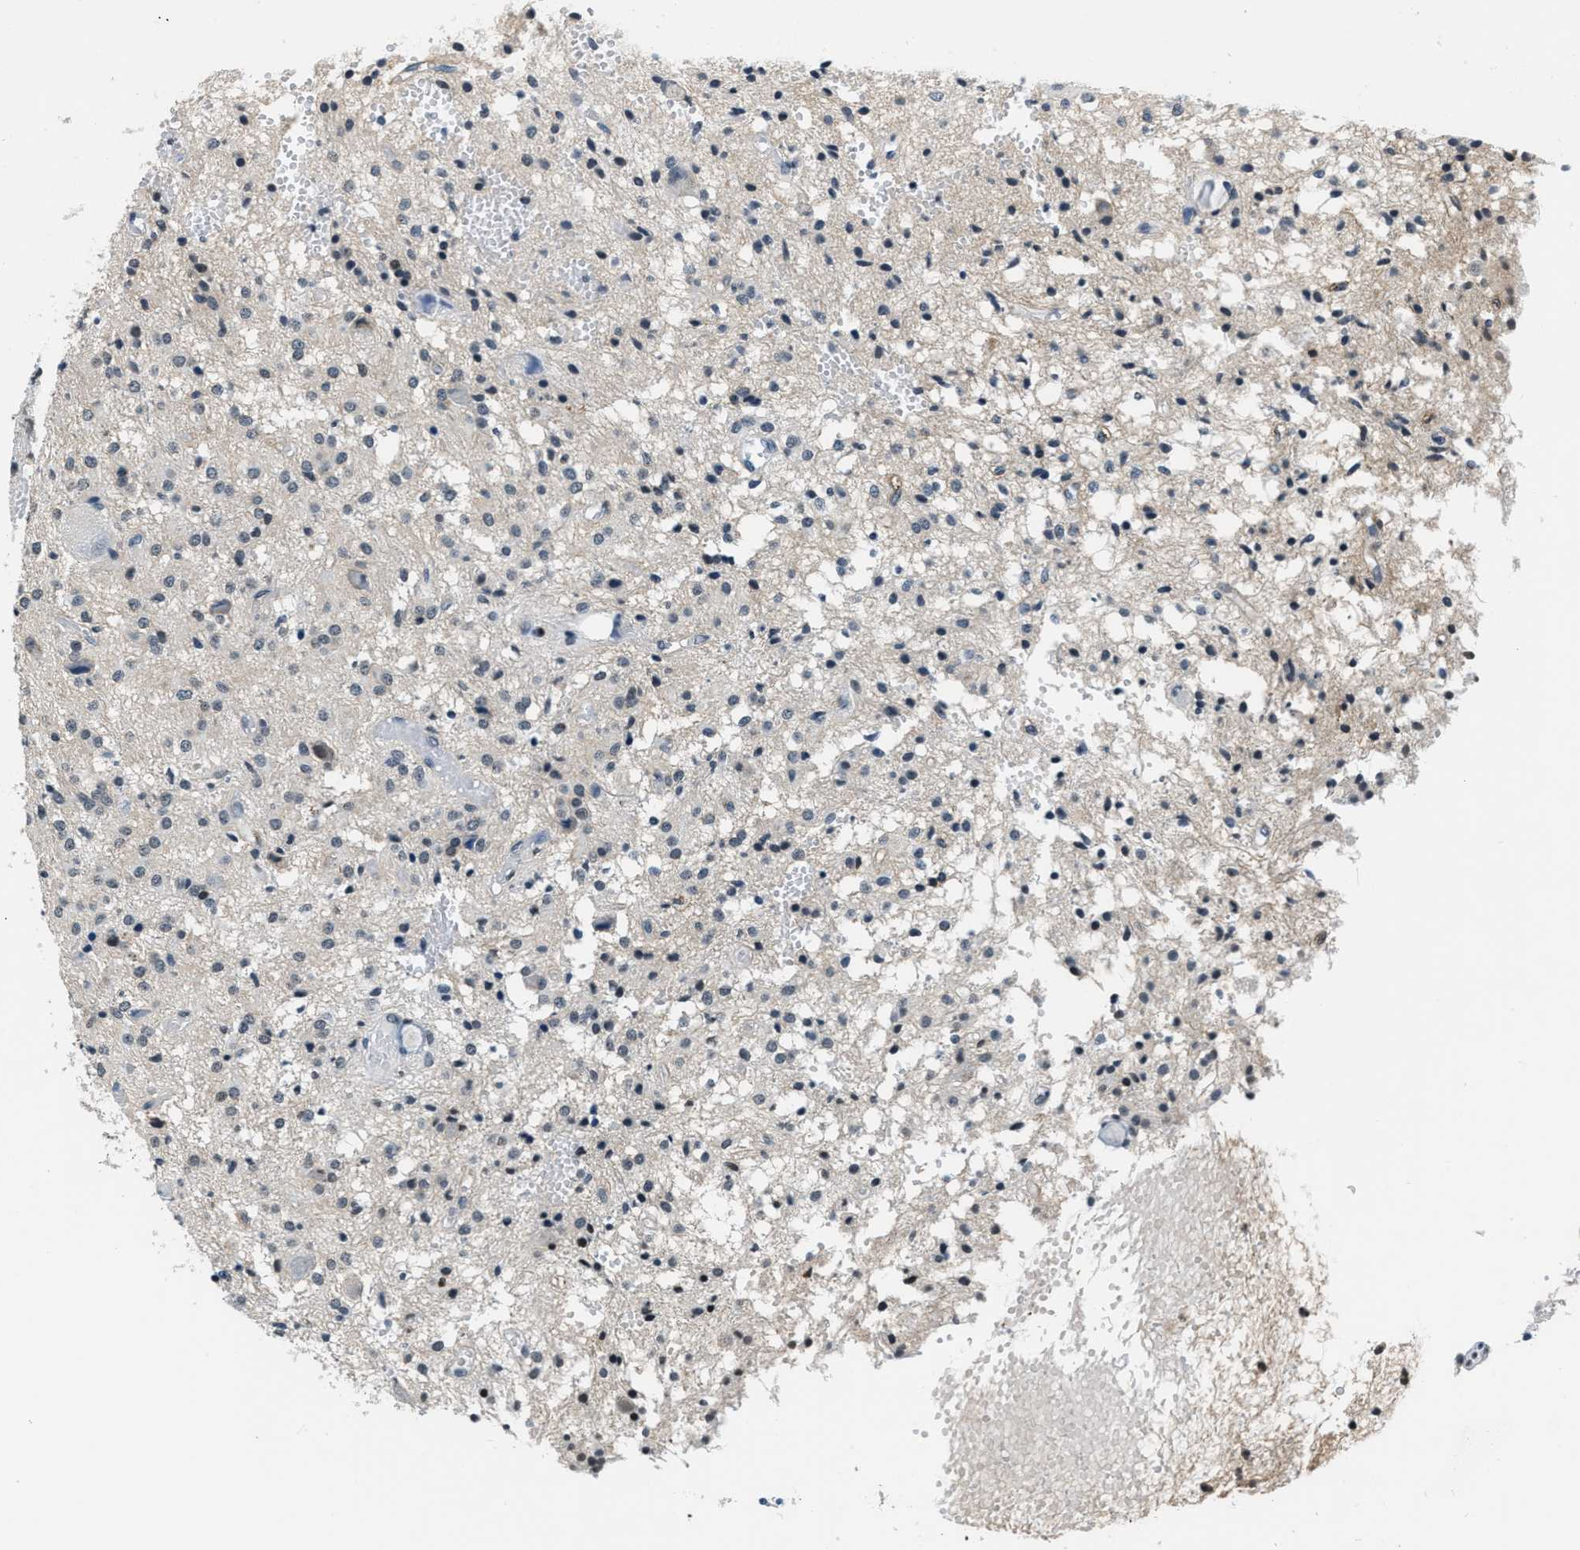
{"staining": {"intensity": "moderate", "quantity": "<25%", "location": "nuclear"}, "tissue": "glioma", "cell_type": "Tumor cells", "image_type": "cancer", "snomed": [{"axis": "morphology", "description": "Glioma, malignant, High grade"}, {"axis": "topography", "description": "Brain"}], "caption": "About <25% of tumor cells in human malignant glioma (high-grade) demonstrate moderate nuclear protein staining as visualized by brown immunohistochemical staining.", "gene": "CA4", "patient": {"sex": "female", "age": 59}}